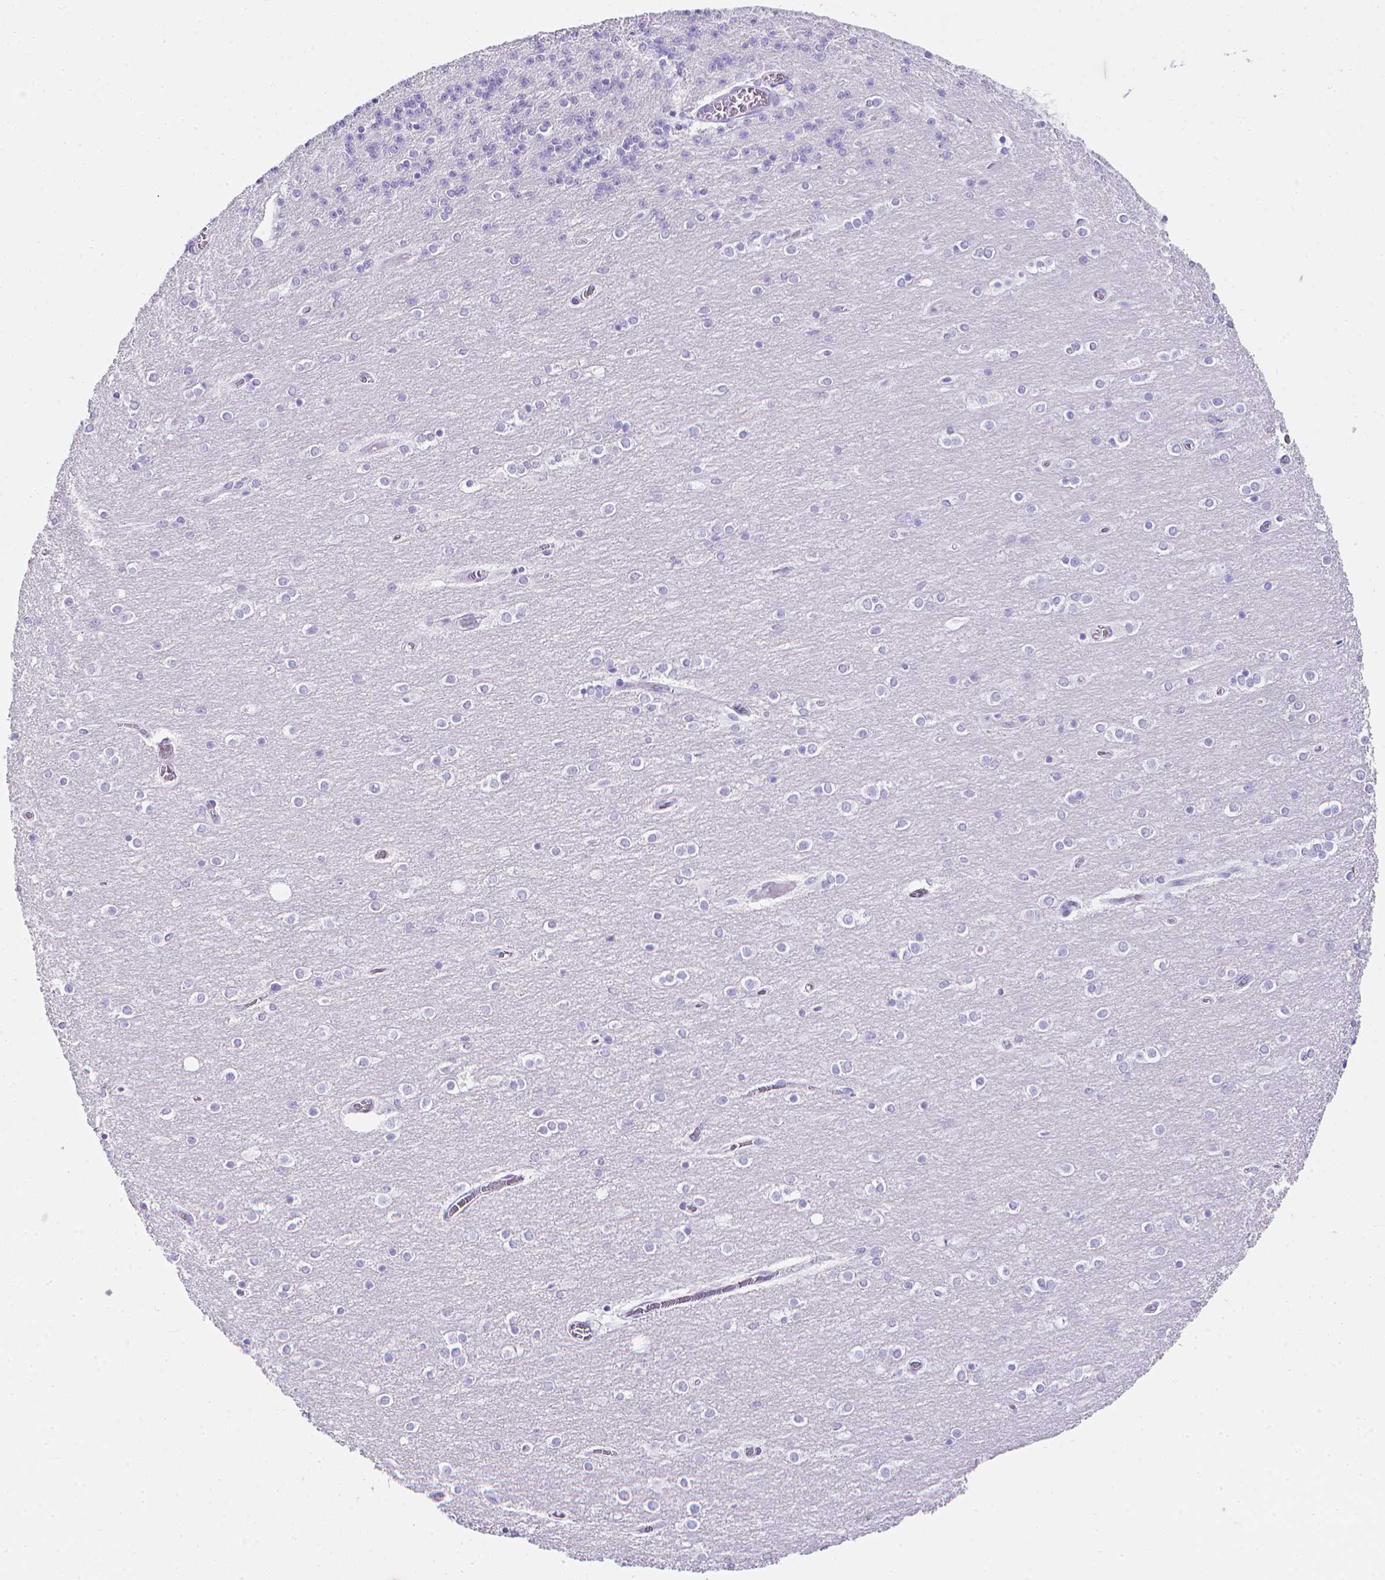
{"staining": {"intensity": "negative", "quantity": "none", "location": "none"}, "tissue": "cerebellum", "cell_type": "Cells in granular layer", "image_type": "normal", "snomed": [{"axis": "morphology", "description": "Normal tissue, NOS"}, {"axis": "topography", "description": "Cerebellum"}], "caption": "High power microscopy photomicrograph of an IHC image of benign cerebellum, revealing no significant expression in cells in granular layer.", "gene": "LGALS4", "patient": {"sex": "female", "age": 54}}